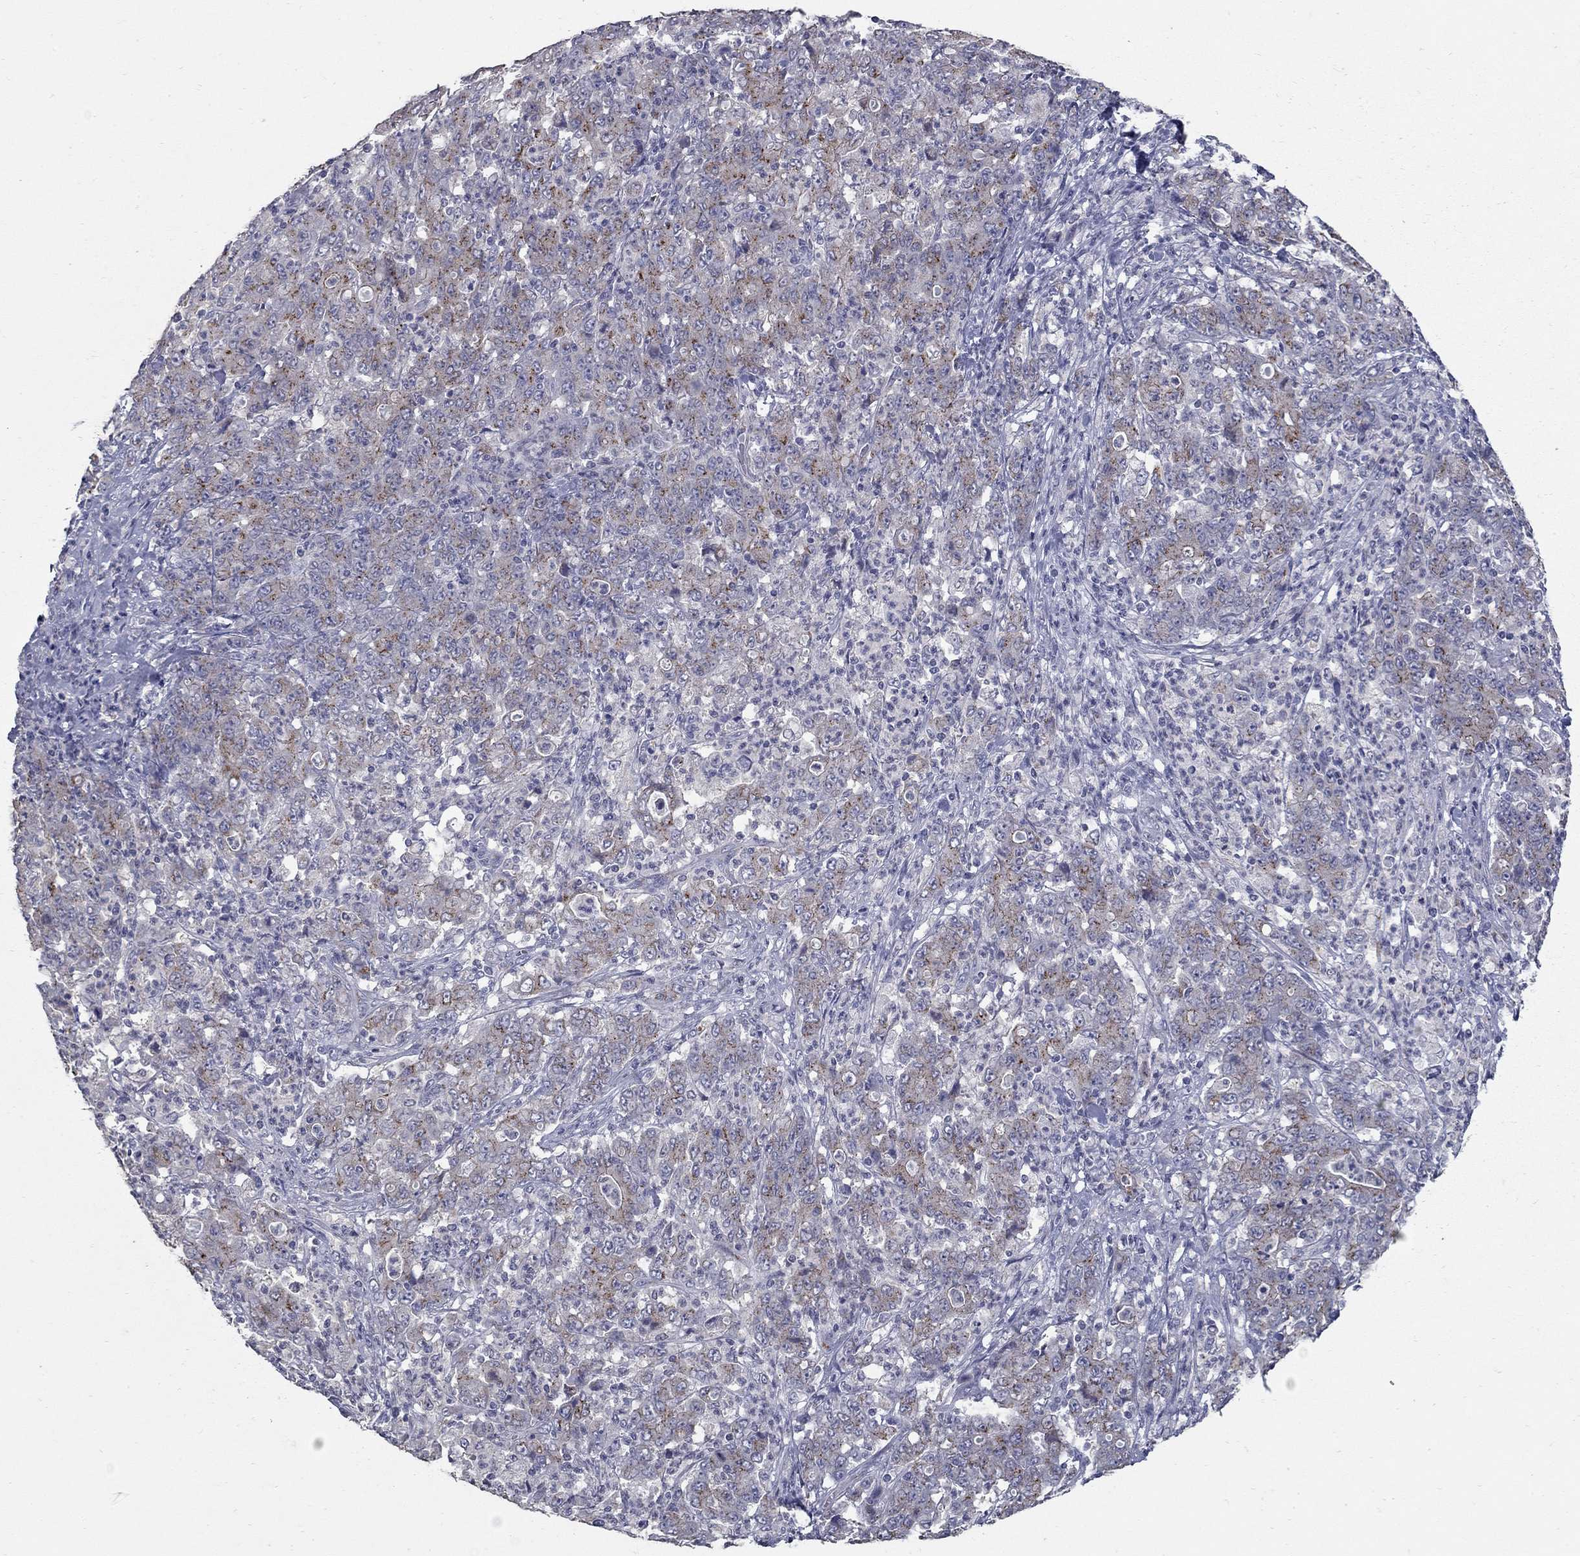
{"staining": {"intensity": "moderate", "quantity": "25%-75%", "location": "cytoplasmic/membranous"}, "tissue": "stomach cancer", "cell_type": "Tumor cells", "image_type": "cancer", "snomed": [{"axis": "morphology", "description": "Adenocarcinoma, NOS"}, {"axis": "topography", "description": "Stomach, lower"}], "caption": "There is medium levels of moderate cytoplasmic/membranous staining in tumor cells of stomach cancer (adenocarcinoma), as demonstrated by immunohistochemical staining (brown color).", "gene": "KIAA0319L", "patient": {"sex": "female", "age": 71}}